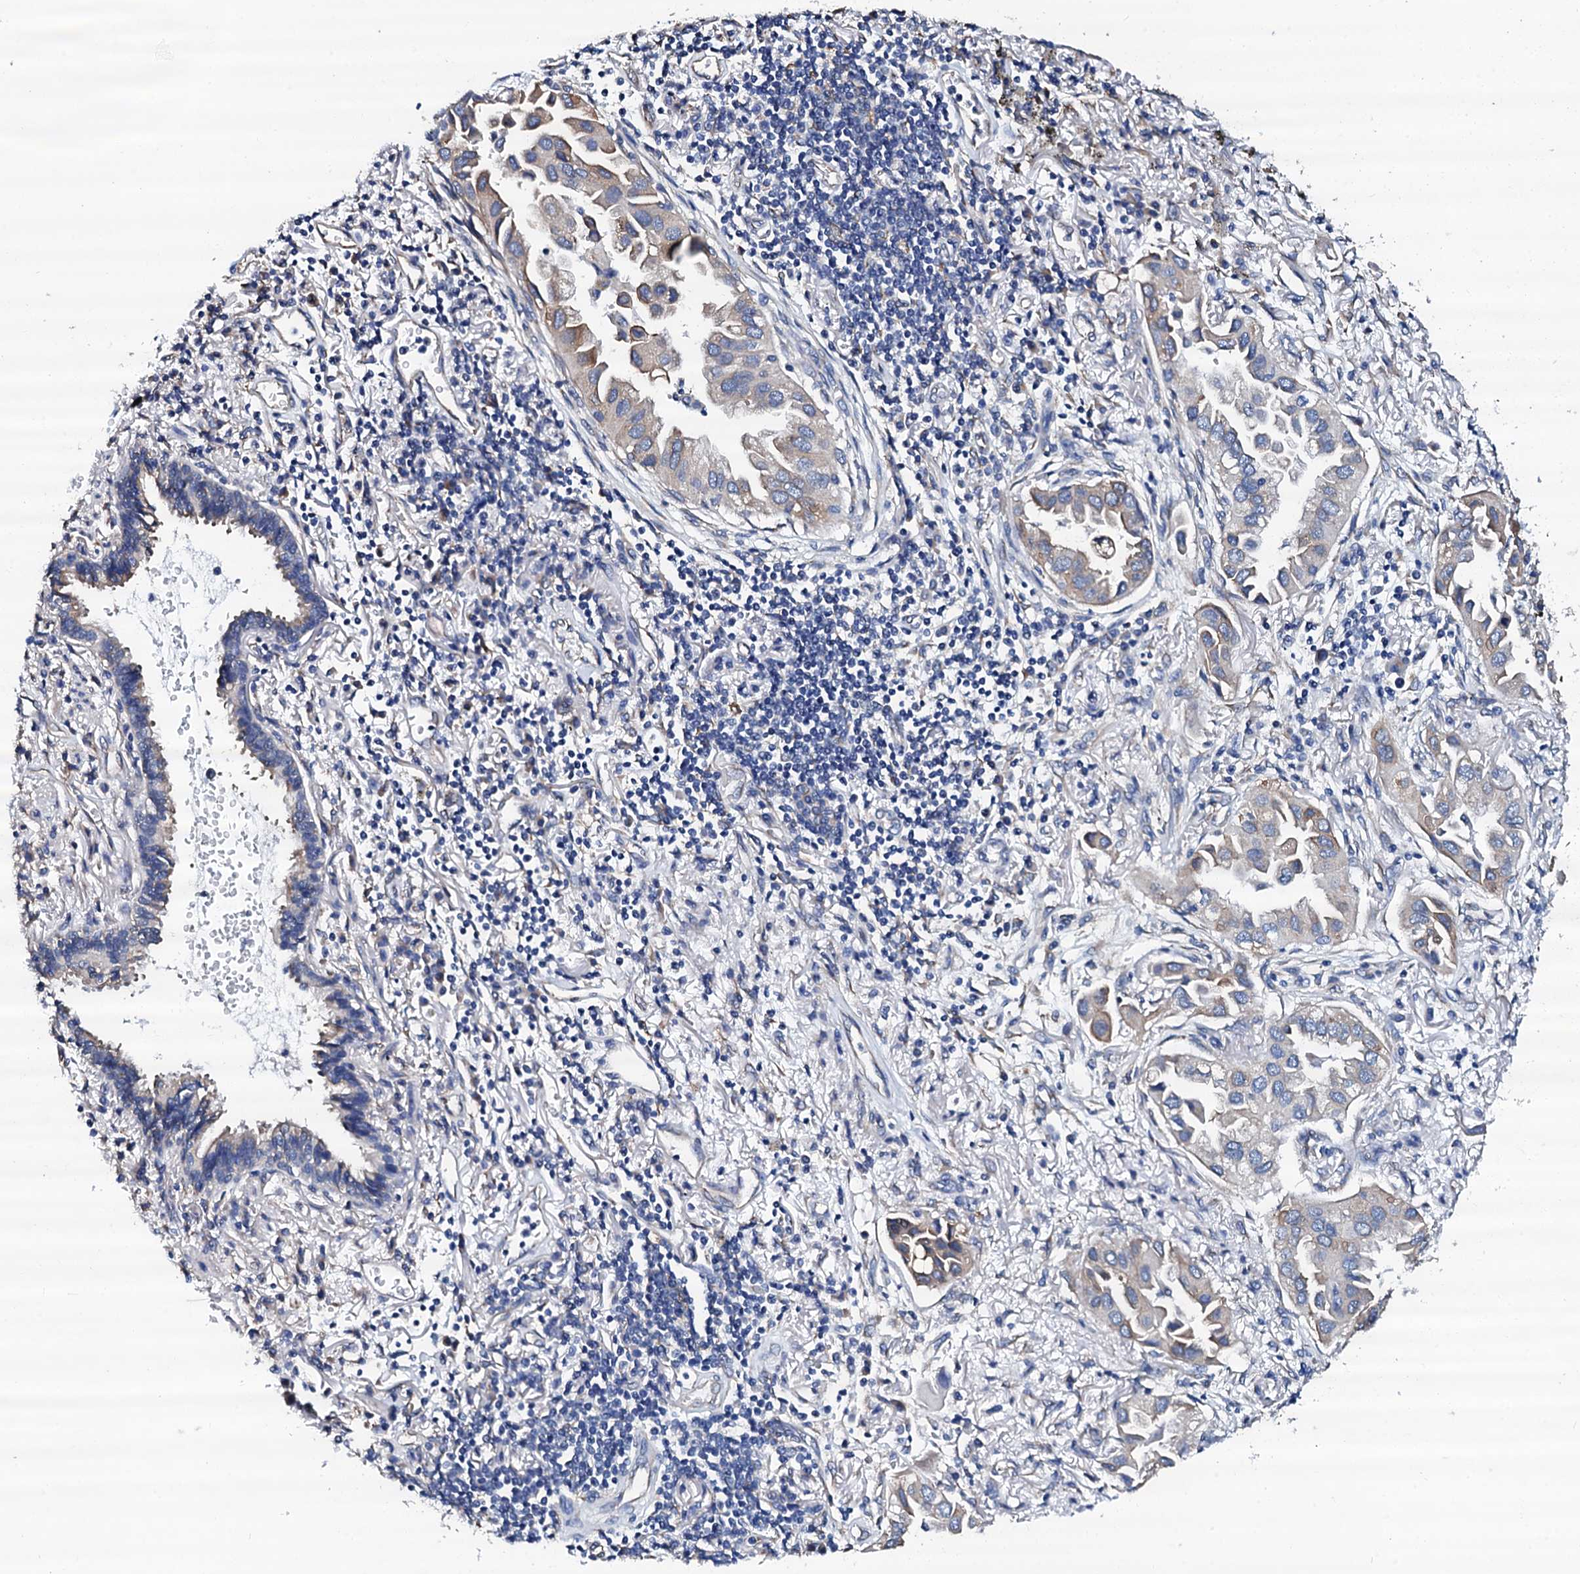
{"staining": {"intensity": "weak", "quantity": "25%-75%", "location": "cytoplasmic/membranous"}, "tissue": "lung cancer", "cell_type": "Tumor cells", "image_type": "cancer", "snomed": [{"axis": "morphology", "description": "Adenocarcinoma, NOS"}, {"axis": "topography", "description": "Lung"}], "caption": "DAB (3,3'-diaminobenzidine) immunohistochemical staining of human lung cancer (adenocarcinoma) exhibits weak cytoplasmic/membranous protein positivity in about 25%-75% of tumor cells. The protein of interest is stained brown, and the nuclei are stained in blue (DAB (3,3'-diaminobenzidine) IHC with brightfield microscopy, high magnification).", "gene": "AKAP3", "patient": {"sex": "female", "age": 76}}